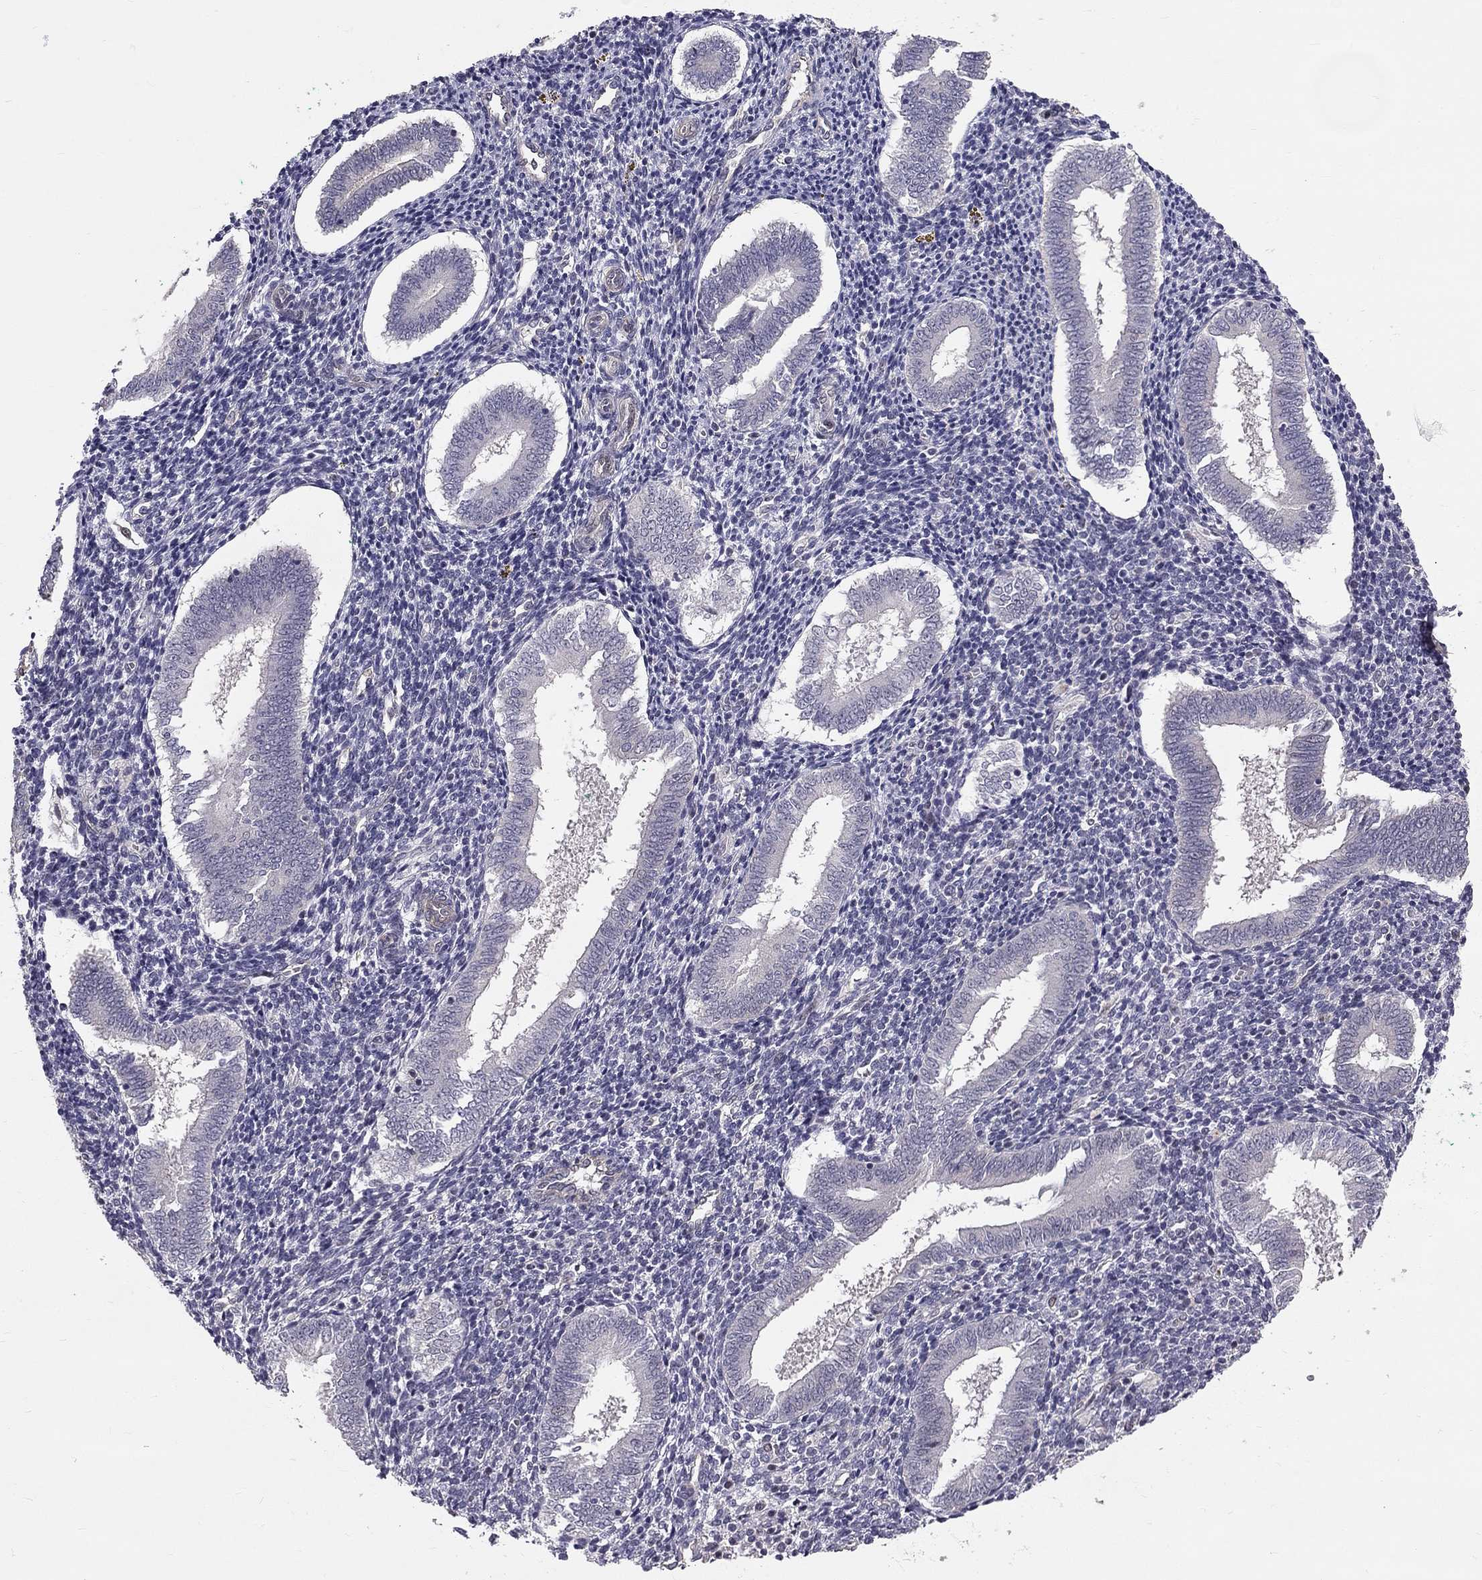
{"staining": {"intensity": "negative", "quantity": "none", "location": "none"}, "tissue": "endometrium", "cell_type": "Cells in endometrial stroma", "image_type": "normal", "snomed": [{"axis": "morphology", "description": "Normal tissue, NOS"}, {"axis": "topography", "description": "Endometrium"}], "caption": "Cells in endometrial stroma are negative for brown protein staining in benign endometrium. (DAB (3,3'-diaminobenzidine) immunohistochemistry with hematoxylin counter stain).", "gene": "GJB4", "patient": {"sex": "female", "age": 25}}